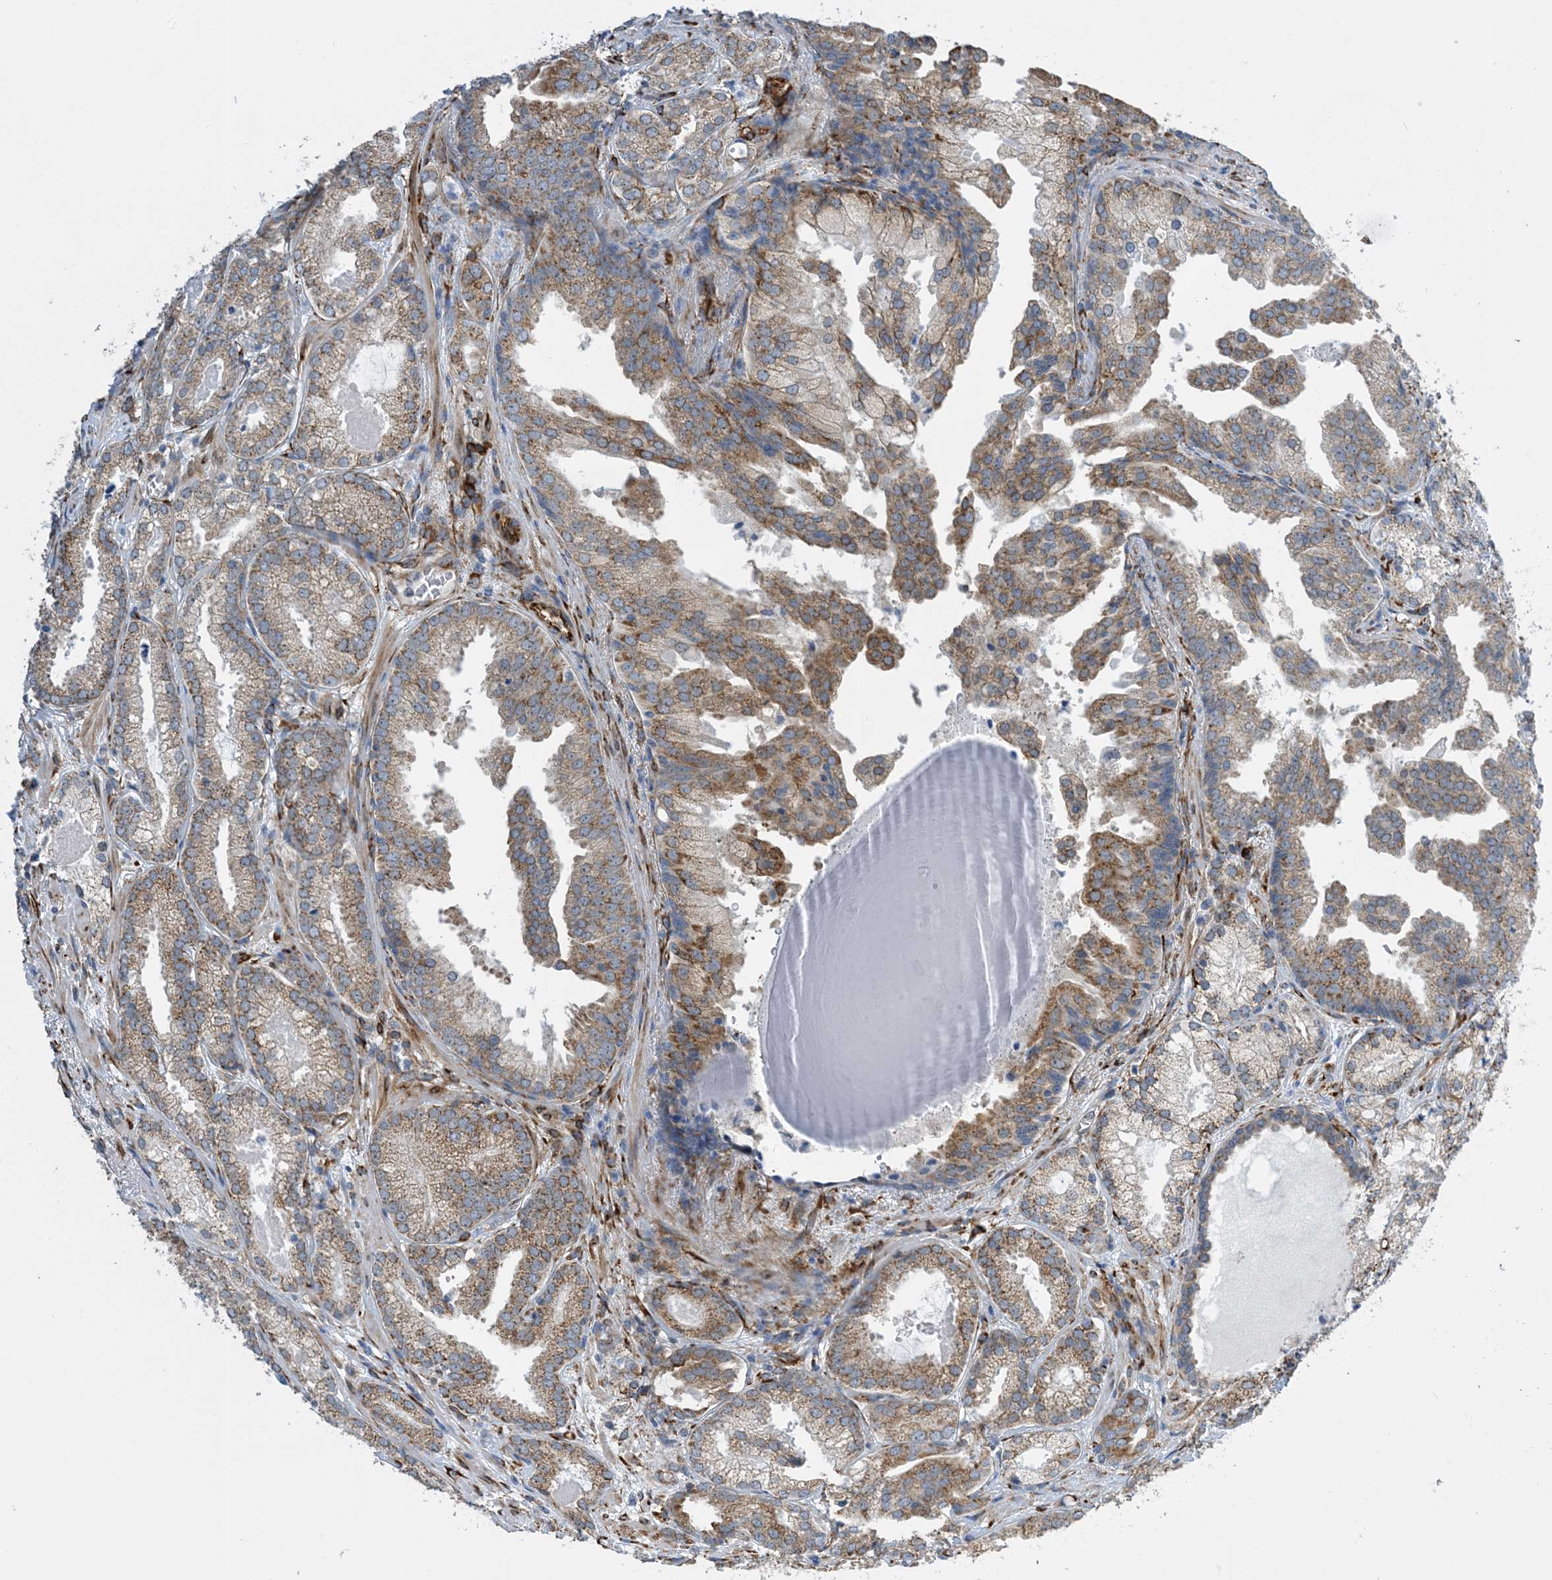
{"staining": {"intensity": "moderate", "quantity": ">75%", "location": "cytoplasmic/membranous"}, "tissue": "prostate cancer", "cell_type": "Tumor cells", "image_type": "cancer", "snomed": [{"axis": "morphology", "description": "Normal morphology"}, {"axis": "morphology", "description": "Adenocarcinoma, Low grade"}, {"axis": "topography", "description": "Prostate"}], "caption": "A brown stain shows moderate cytoplasmic/membranous staining of a protein in human prostate cancer (low-grade adenocarcinoma) tumor cells. (Brightfield microscopy of DAB IHC at high magnification).", "gene": "ZBTB45", "patient": {"sex": "male", "age": 72}}